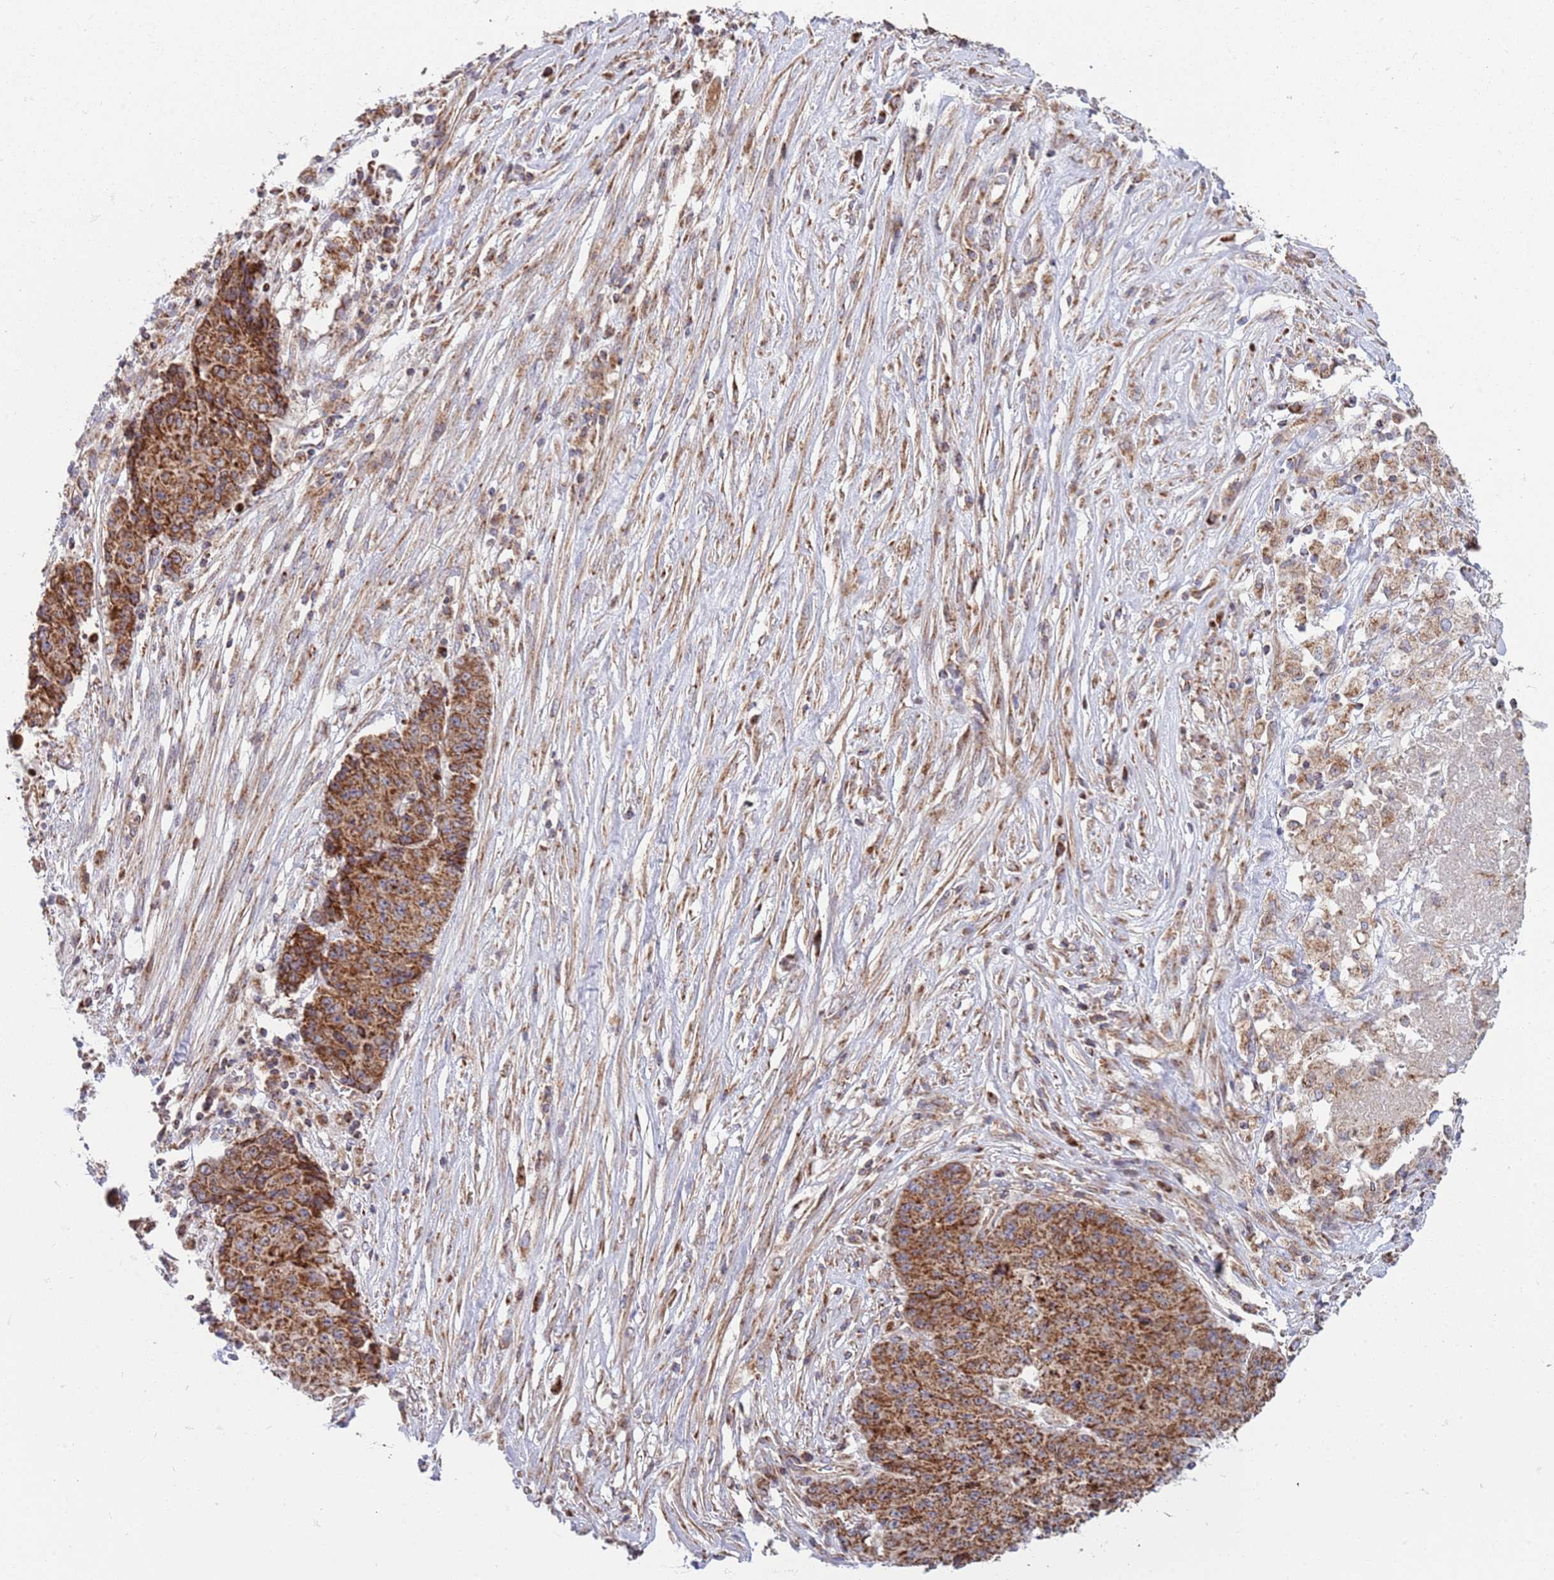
{"staining": {"intensity": "strong", "quantity": ">75%", "location": "cytoplasmic/membranous"}, "tissue": "ovarian cancer", "cell_type": "Tumor cells", "image_type": "cancer", "snomed": [{"axis": "morphology", "description": "Carcinoma, endometroid"}, {"axis": "topography", "description": "Ovary"}], "caption": "DAB (3,3'-diaminobenzidine) immunohistochemical staining of human endometroid carcinoma (ovarian) reveals strong cytoplasmic/membranous protein positivity in approximately >75% of tumor cells.", "gene": "ATP5PD", "patient": {"sex": "female", "age": 42}}